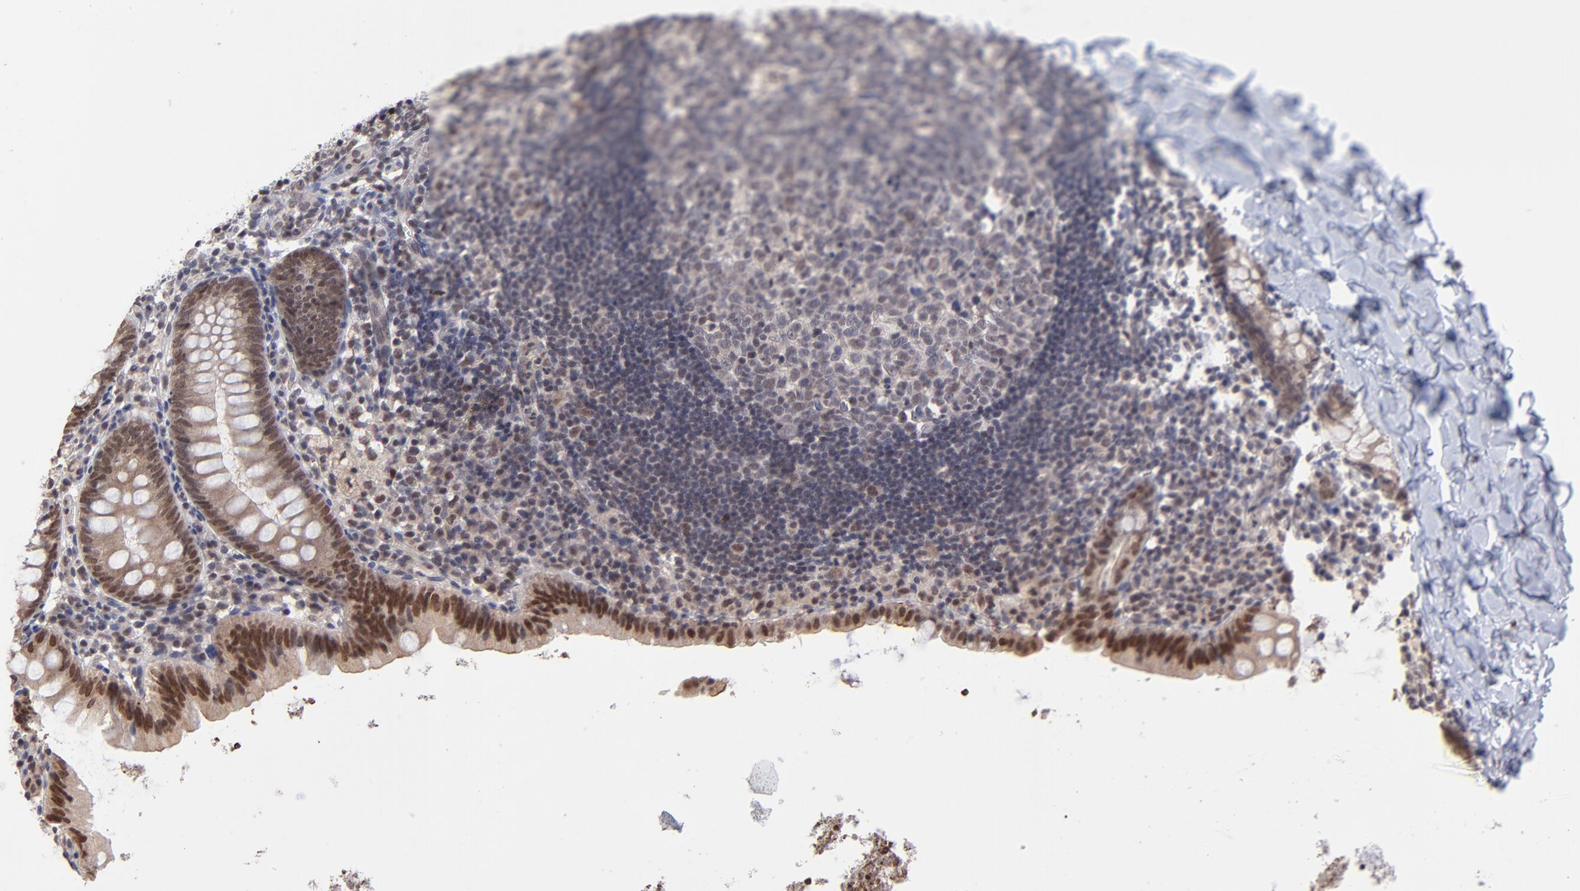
{"staining": {"intensity": "moderate", "quantity": ">75%", "location": "cytoplasmic/membranous,nuclear"}, "tissue": "appendix", "cell_type": "Glandular cells", "image_type": "normal", "snomed": [{"axis": "morphology", "description": "Normal tissue, NOS"}, {"axis": "topography", "description": "Appendix"}], "caption": "This image displays immunohistochemistry (IHC) staining of normal human appendix, with medium moderate cytoplasmic/membranous,nuclear expression in about >75% of glandular cells.", "gene": "ZNF419", "patient": {"sex": "female", "age": 9}}